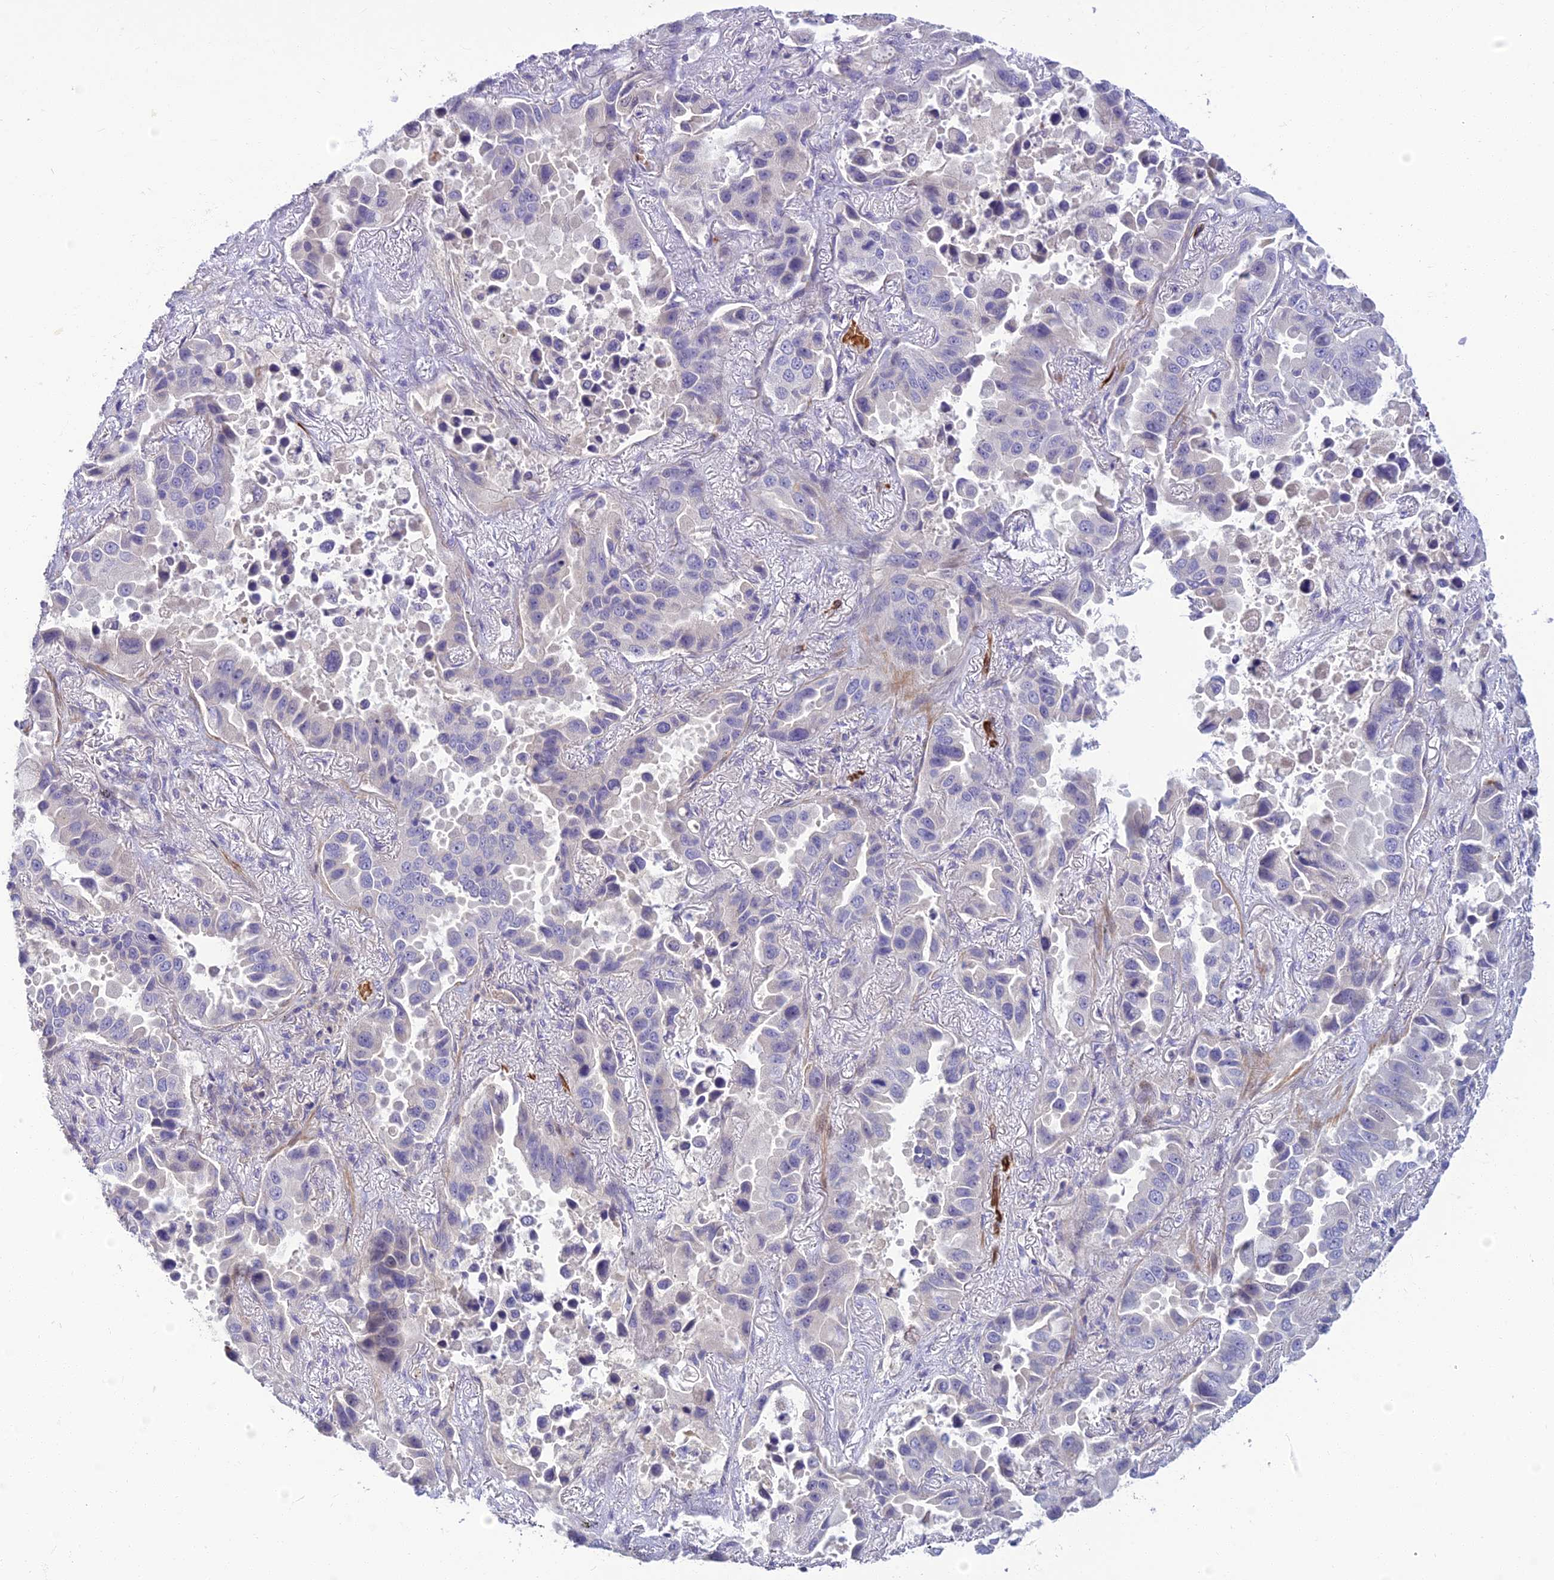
{"staining": {"intensity": "negative", "quantity": "none", "location": "none"}, "tissue": "lung cancer", "cell_type": "Tumor cells", "image_type": "cancer", "snomed": [{"axis": "morphology", "description": "Adenocarcinoma, NOS"}, {"axis": "topography", "description": "Lung"}], "caption": "DAB (3,3'-diaminobenzidine) immunohistochemical staining of lung cancer (adenocarcinoma) reveals no significant positivity in tumor cells.", "gene": "CLIP4", "patient": {"sex": "male", "age": 64}}